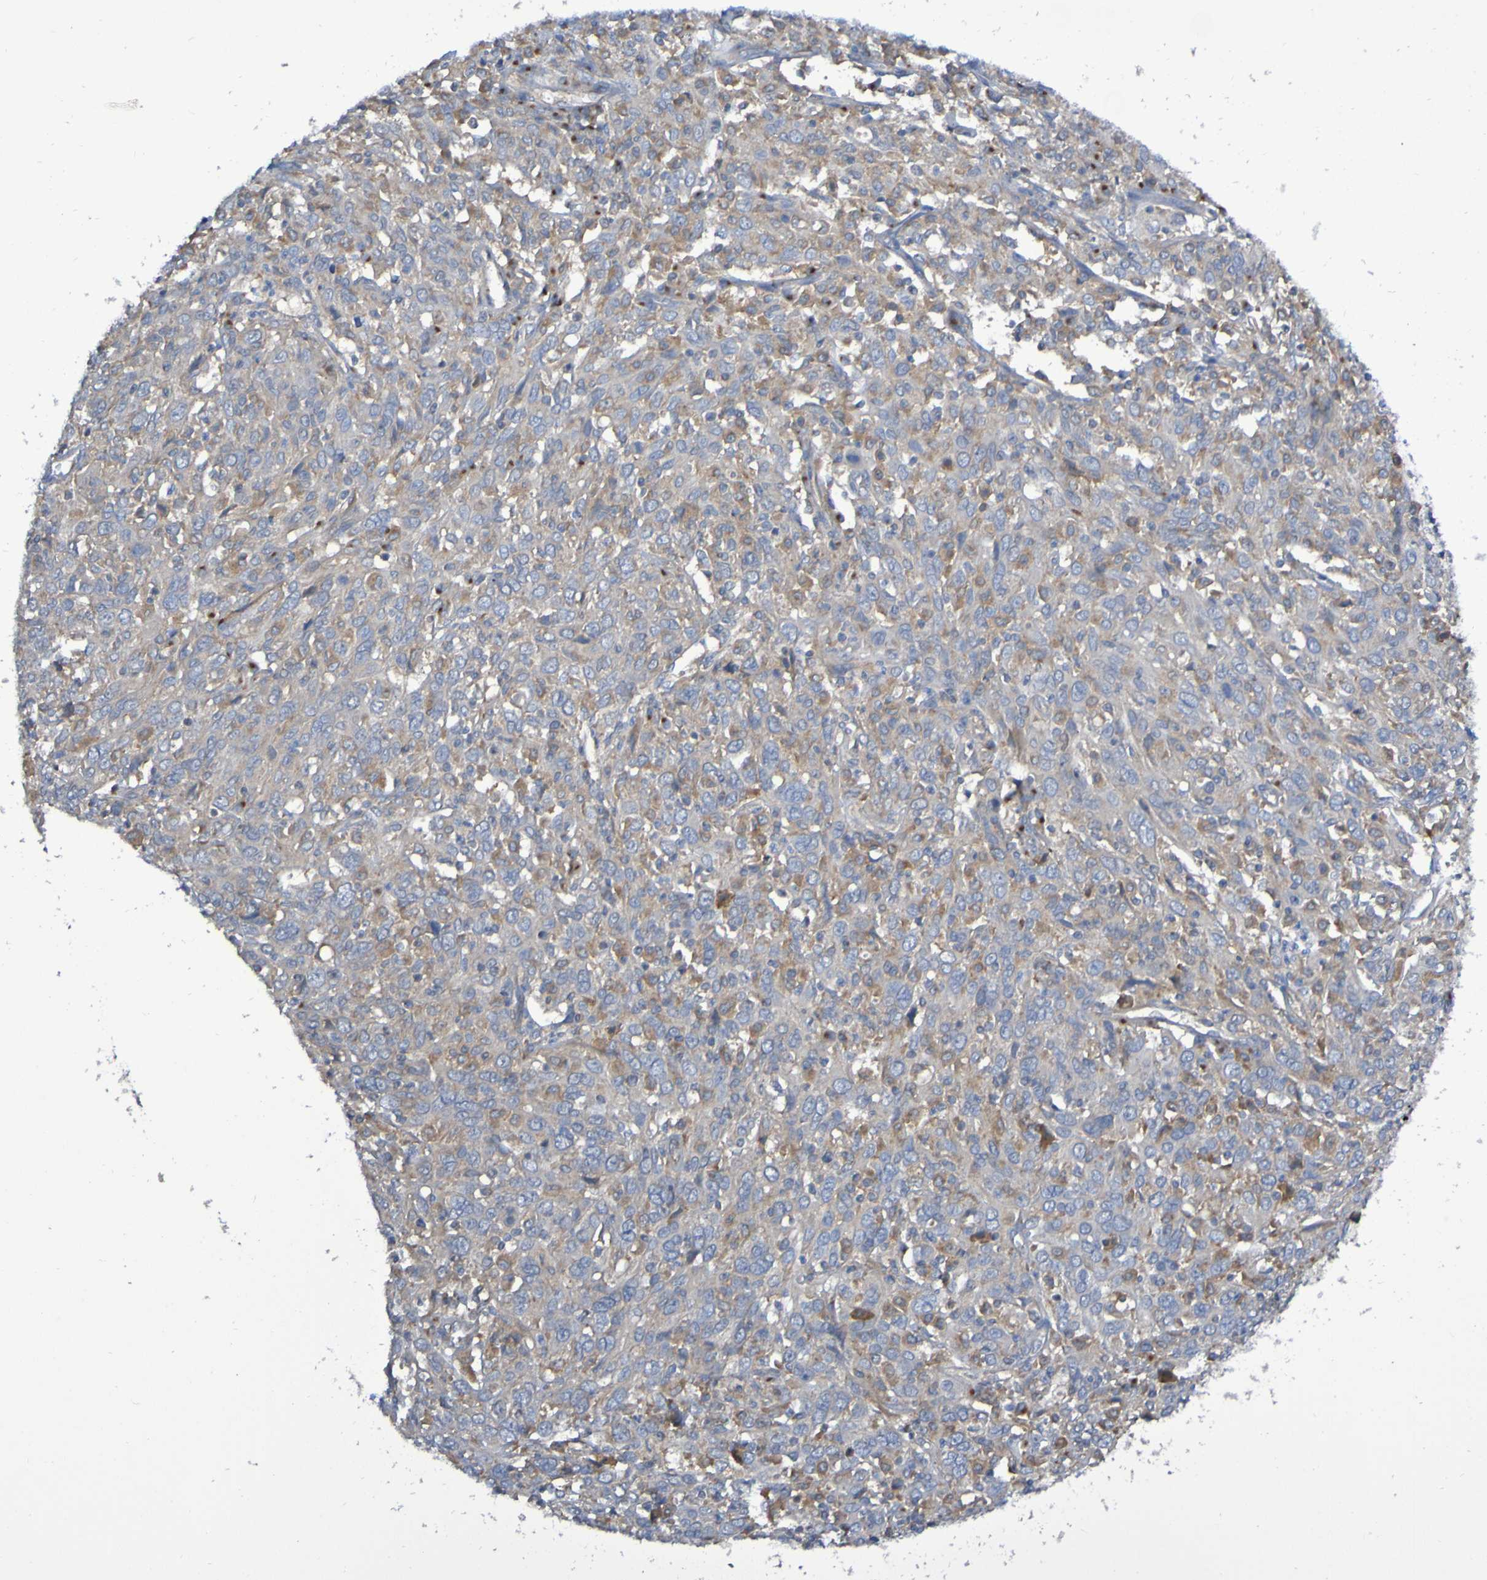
{"staining": {"intensity": "moderate", "quantity": ">75%", "location": "cytoplasmic/membranous"}, "tissue": "cervical cancer", "cell_type": "Tumor cells", "image_type": "cancer", "snomed": [{"axis": "morphology", "description": "Squamous cell carcinoma, NOS"}, {"axis": "topography", "description": "Cervix"}], "caption": "Immunohistochemical staining of squamous cell carcinoma (cervical) exhibits moderate cytoplasmic/membranous protein positivity in about >75% of tumor cells.", "gene": "LMBRD2", "patient": {"sex": "female", "age": 46}}